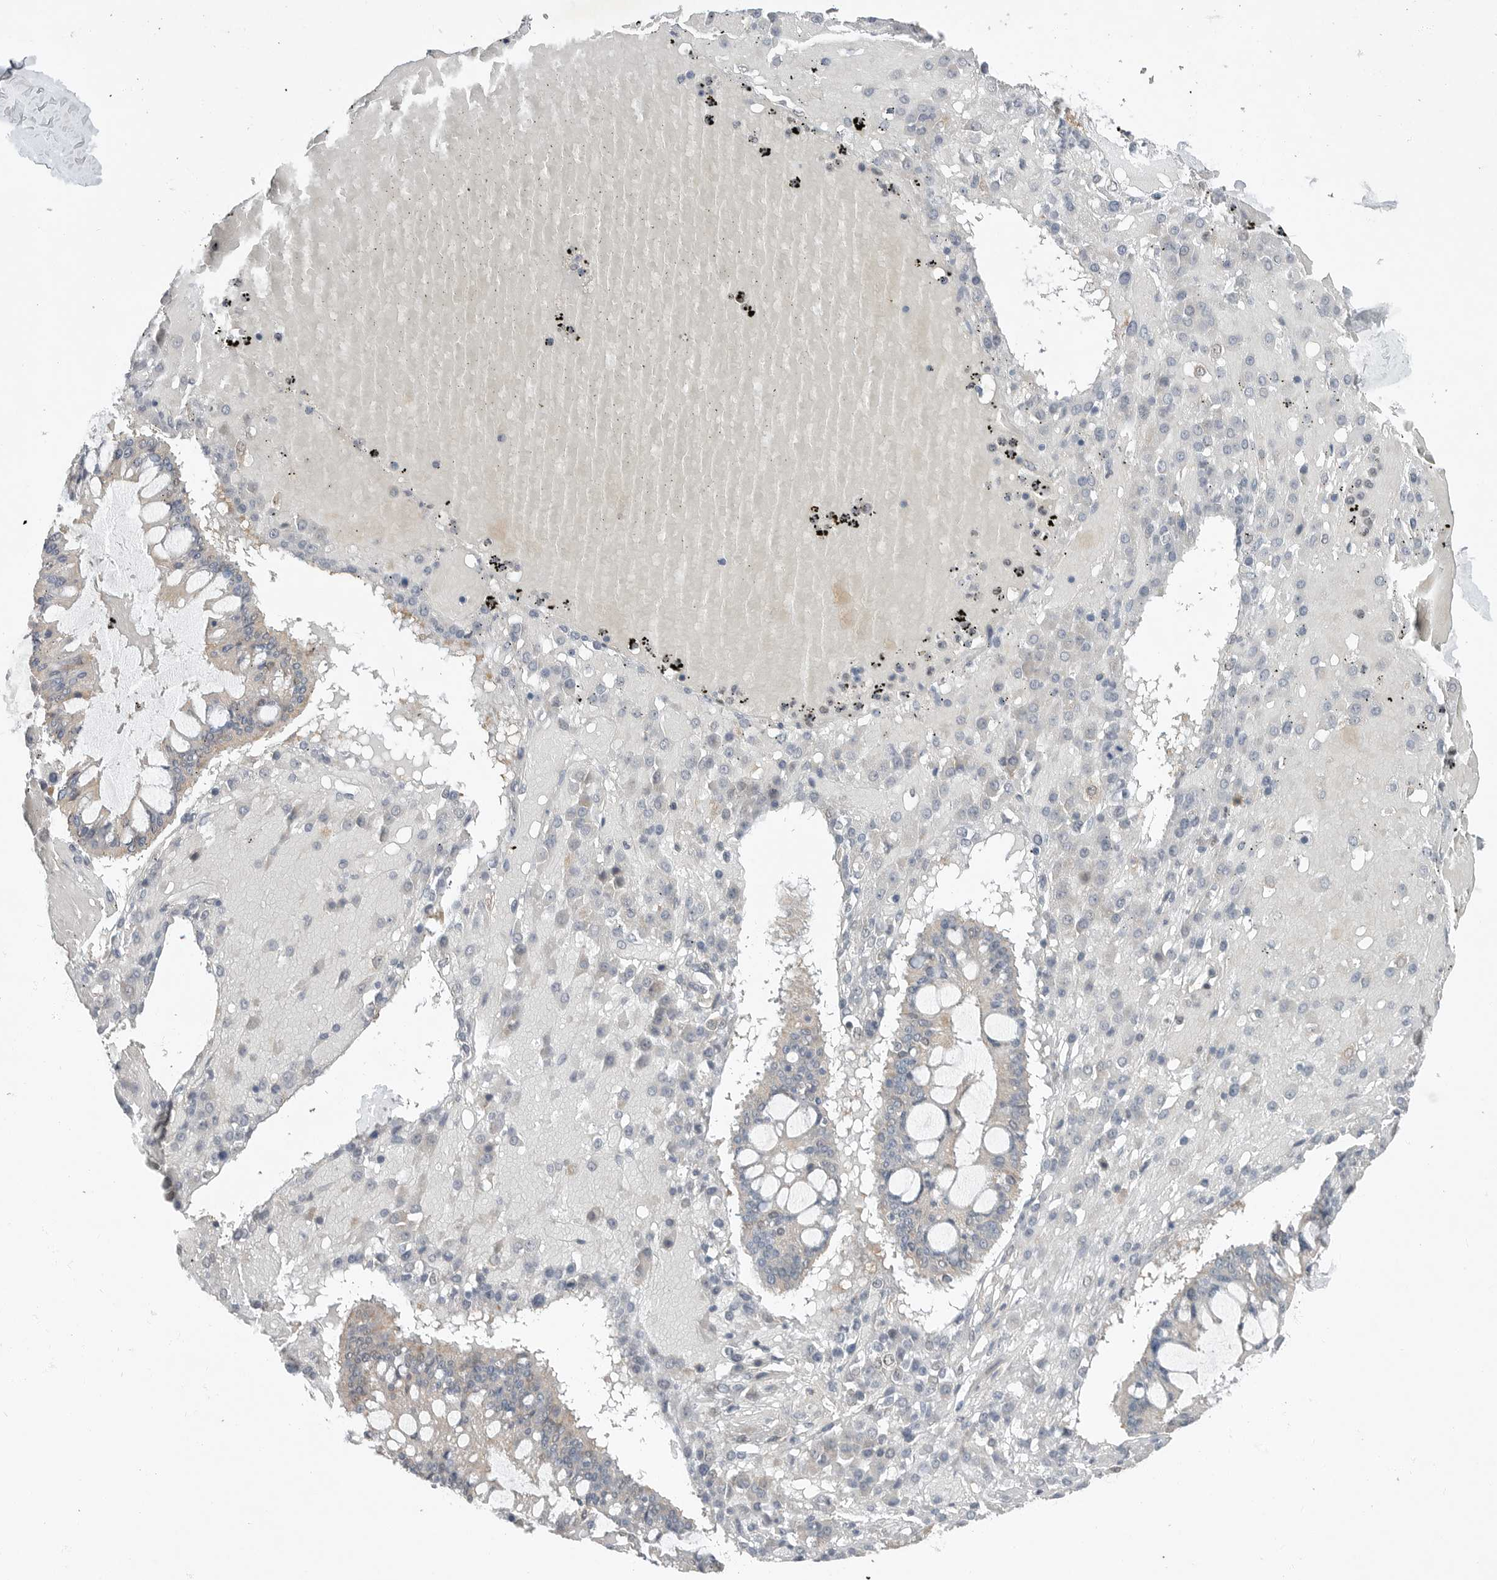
{"staining": {"intensity": "negative", "quantity": "none", "location": "none"}, "tissue": "ovarian cancer", "cell_type": "Tumor cells", "image_type": "cancer", "snomed": [{"axis": "morphology", "description": "Cystadenocarcinoma, mucinous, NOS"}, {"axis": "topography", "description": "Ovary"}], "caption": "Micrograph shows no protein positivity in tumor cells of mucinous cystadenocarcinoma (ovarian) tissue.", "gene": "MFAP3L", "patient": {"sex": "female", "age": 73}}